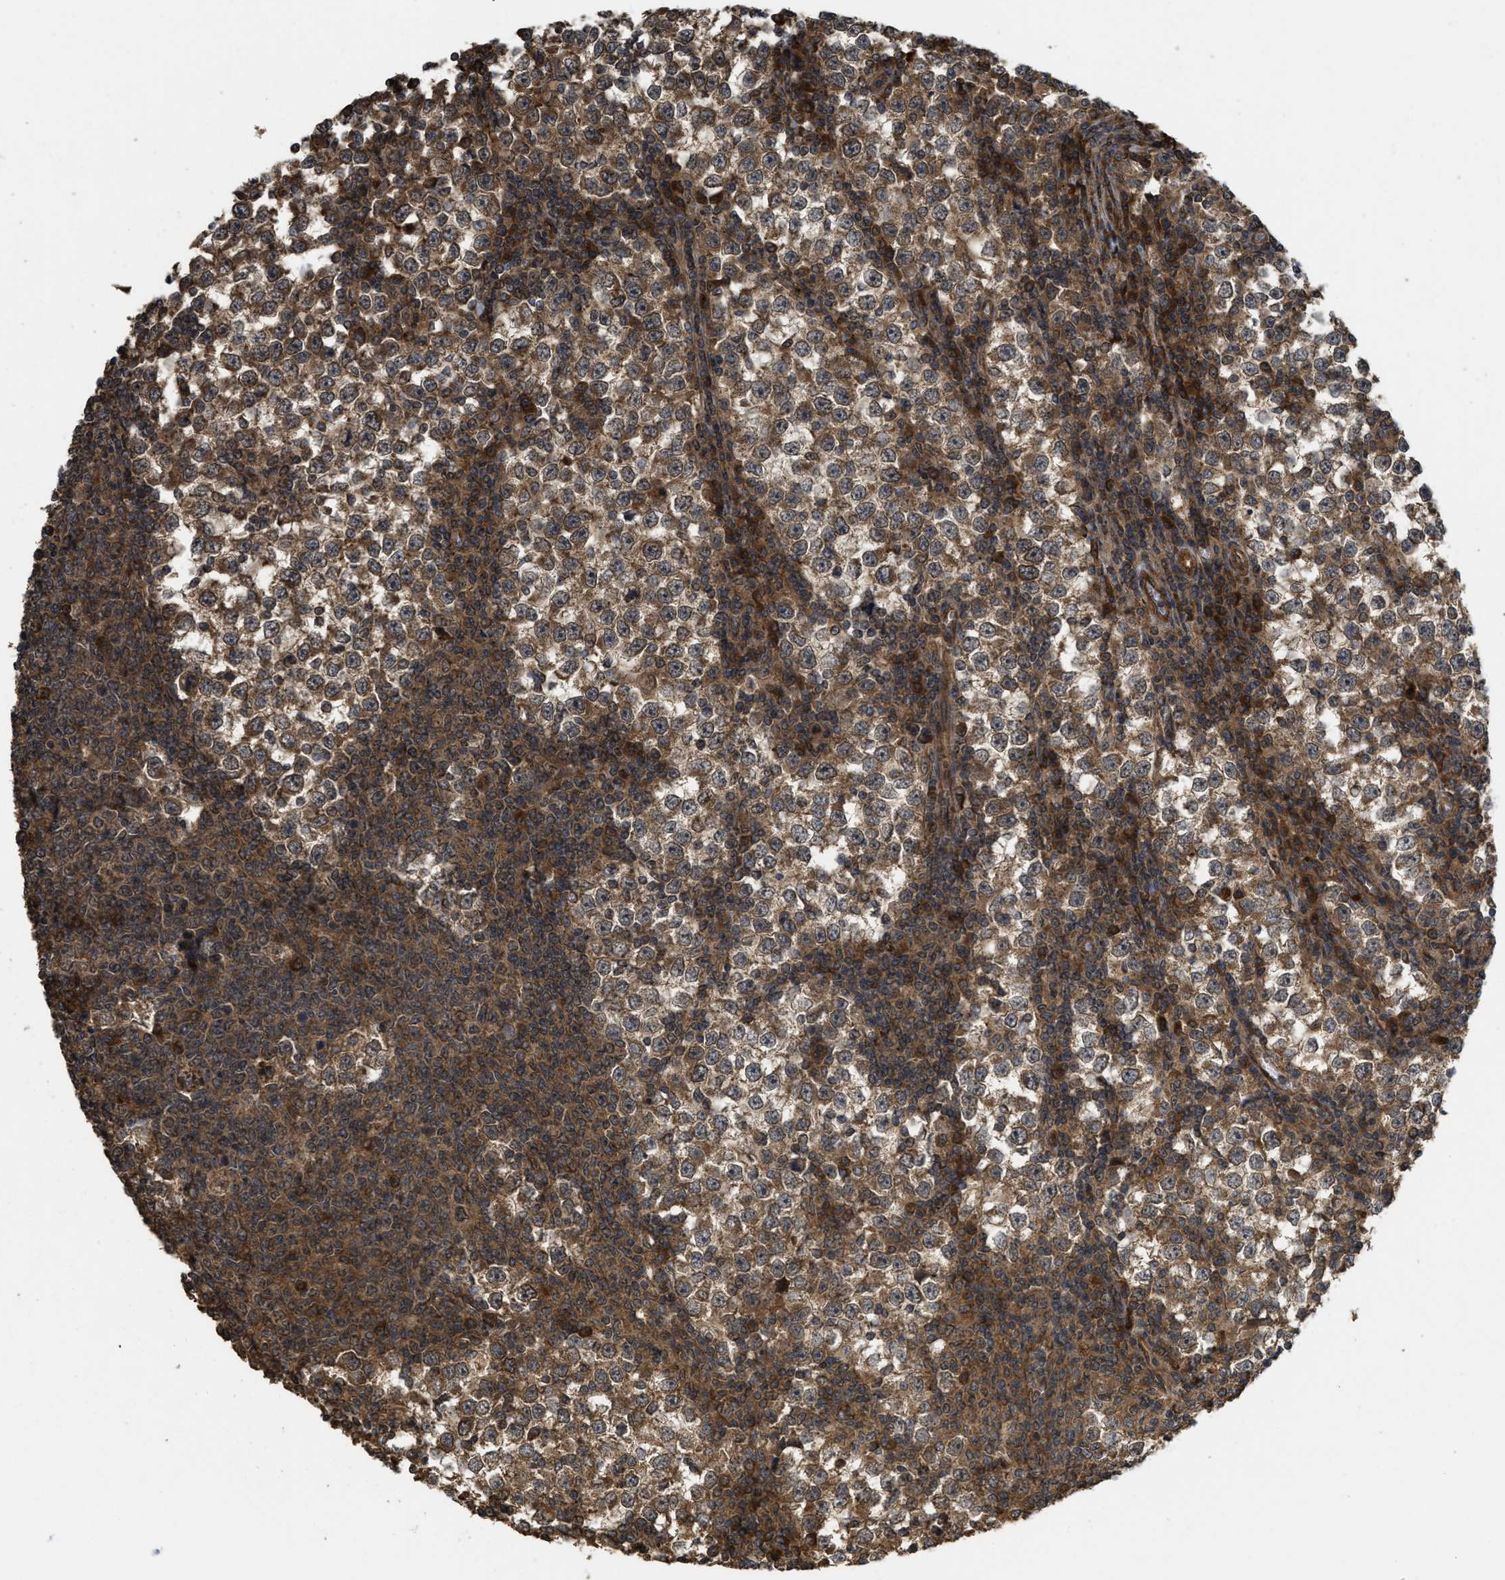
{"staining": {"intensity": "moderate", "quantity": ">75%", "location": "cytoplasmic/membranous"}, "tissue": "testis cancer", "cell_type": "Tumor cells", "image_type": "cancer", "snomed": [{"axis": "morphology", "description": "Seminoma, NOS"}, {"axis": "topography", "description": "Testis"}], "caption": "The histopathology image displays staining of testis seminoma, revealing moderate cytoplasmic/membranous protein expression (brown color) within tumor cells. The staining was performed using DAB to visualize the protein expression in brown, while the nuclei were stained in blue with hematoxylin (Magnification: 20x).", "gene": "FZD6", "patient": {"sex": "male", "age": 65}}